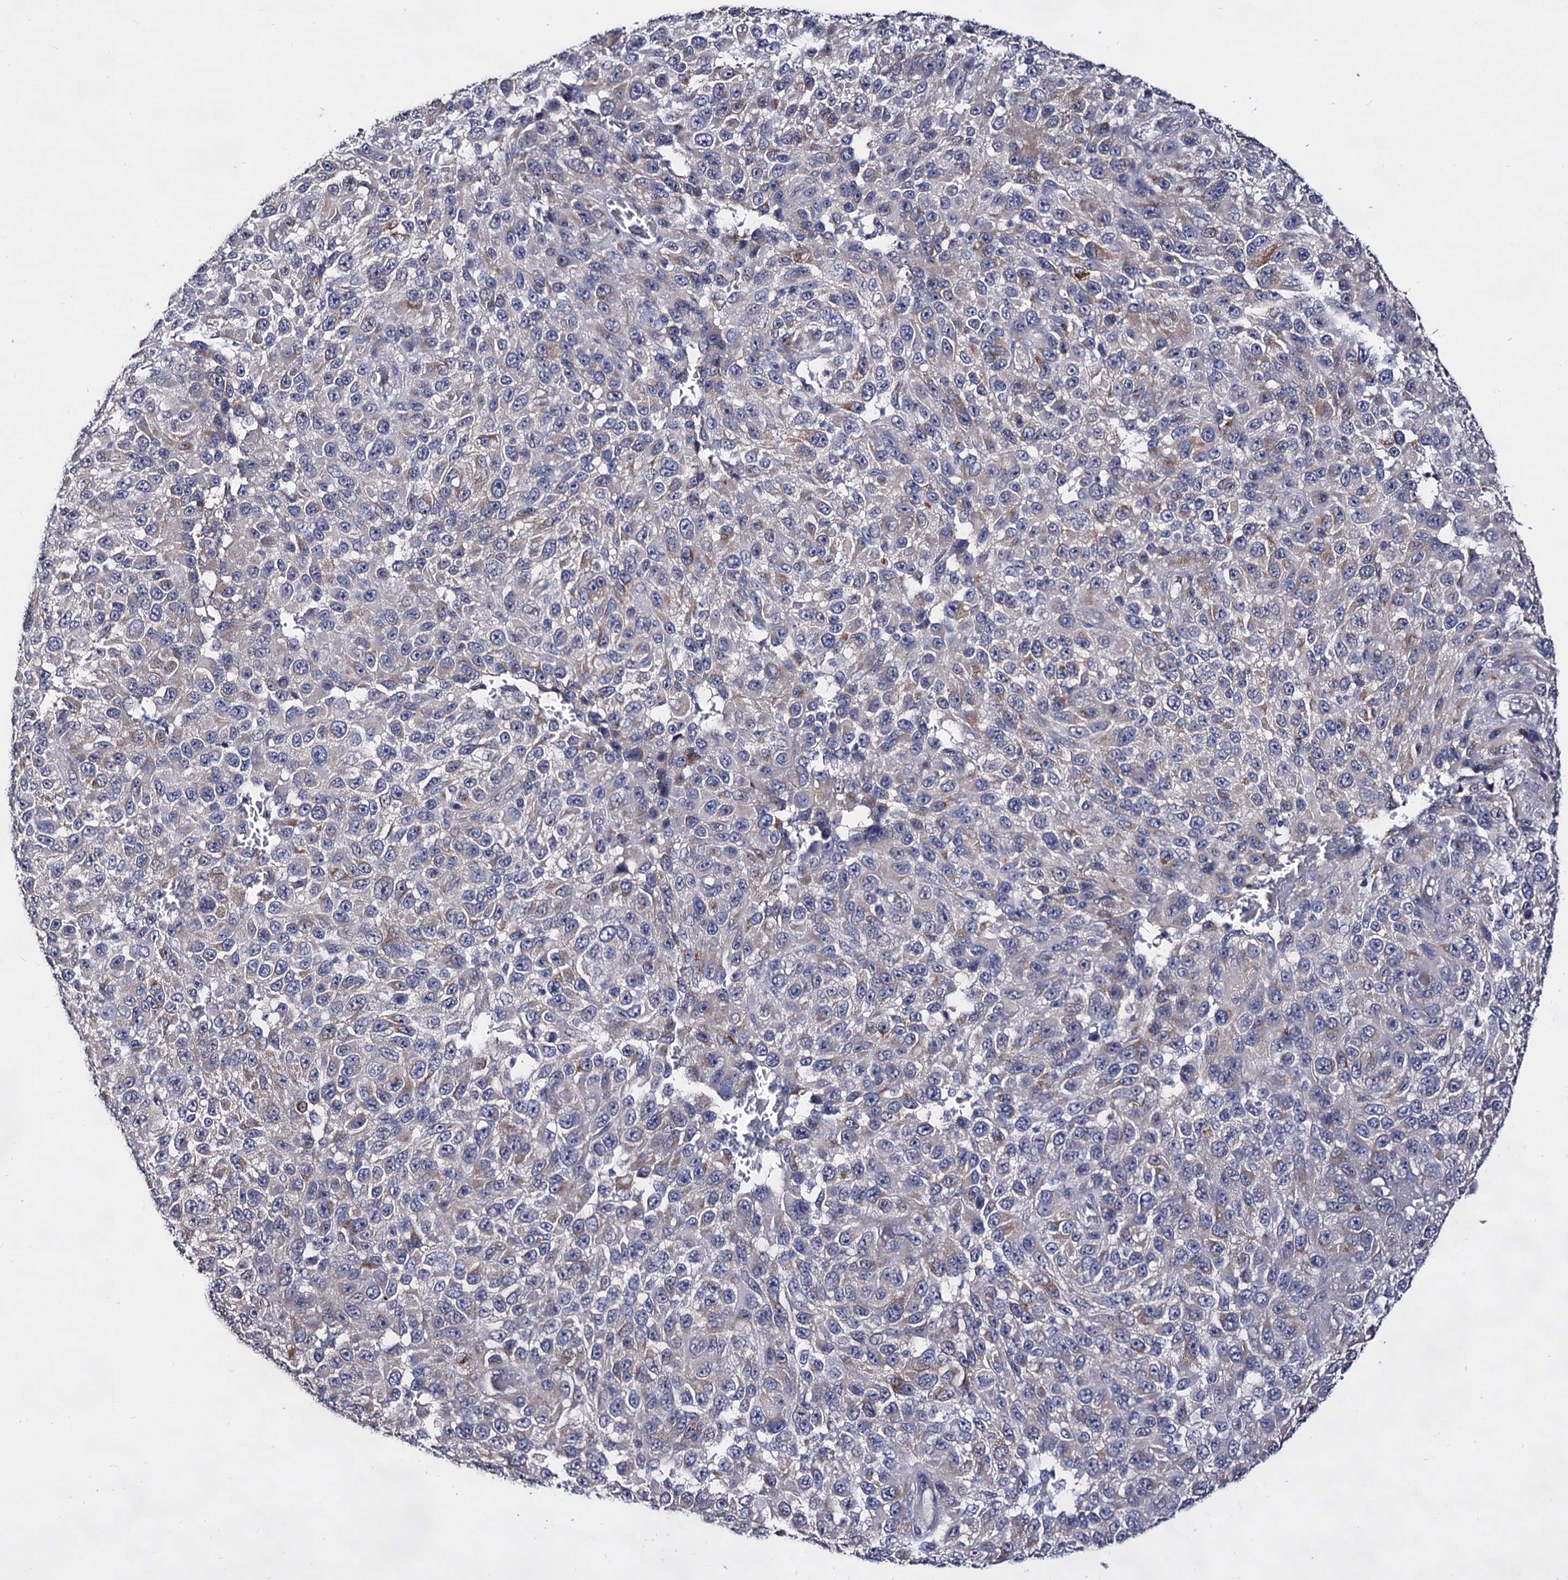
{"staining": {"intensity": "weak", "quantity": "<25%", "location": "cytoplasmic/membranous"}, "tissue": "melanoma", "cell_type": "Tumor cells", "image_type": "cancer", "snomed": [{"axis": "morphology", "description": "Malignant melanoma, NOS"}, {"axis": "topography", "description": "Skin"}], "caption": "A high-resolution photomicrograph shows IHC staining of melanoma, which displays no significant expression in tumor cells.", "gene": "ARFIP2", "patient": {"sex": "female", "age": 96}}